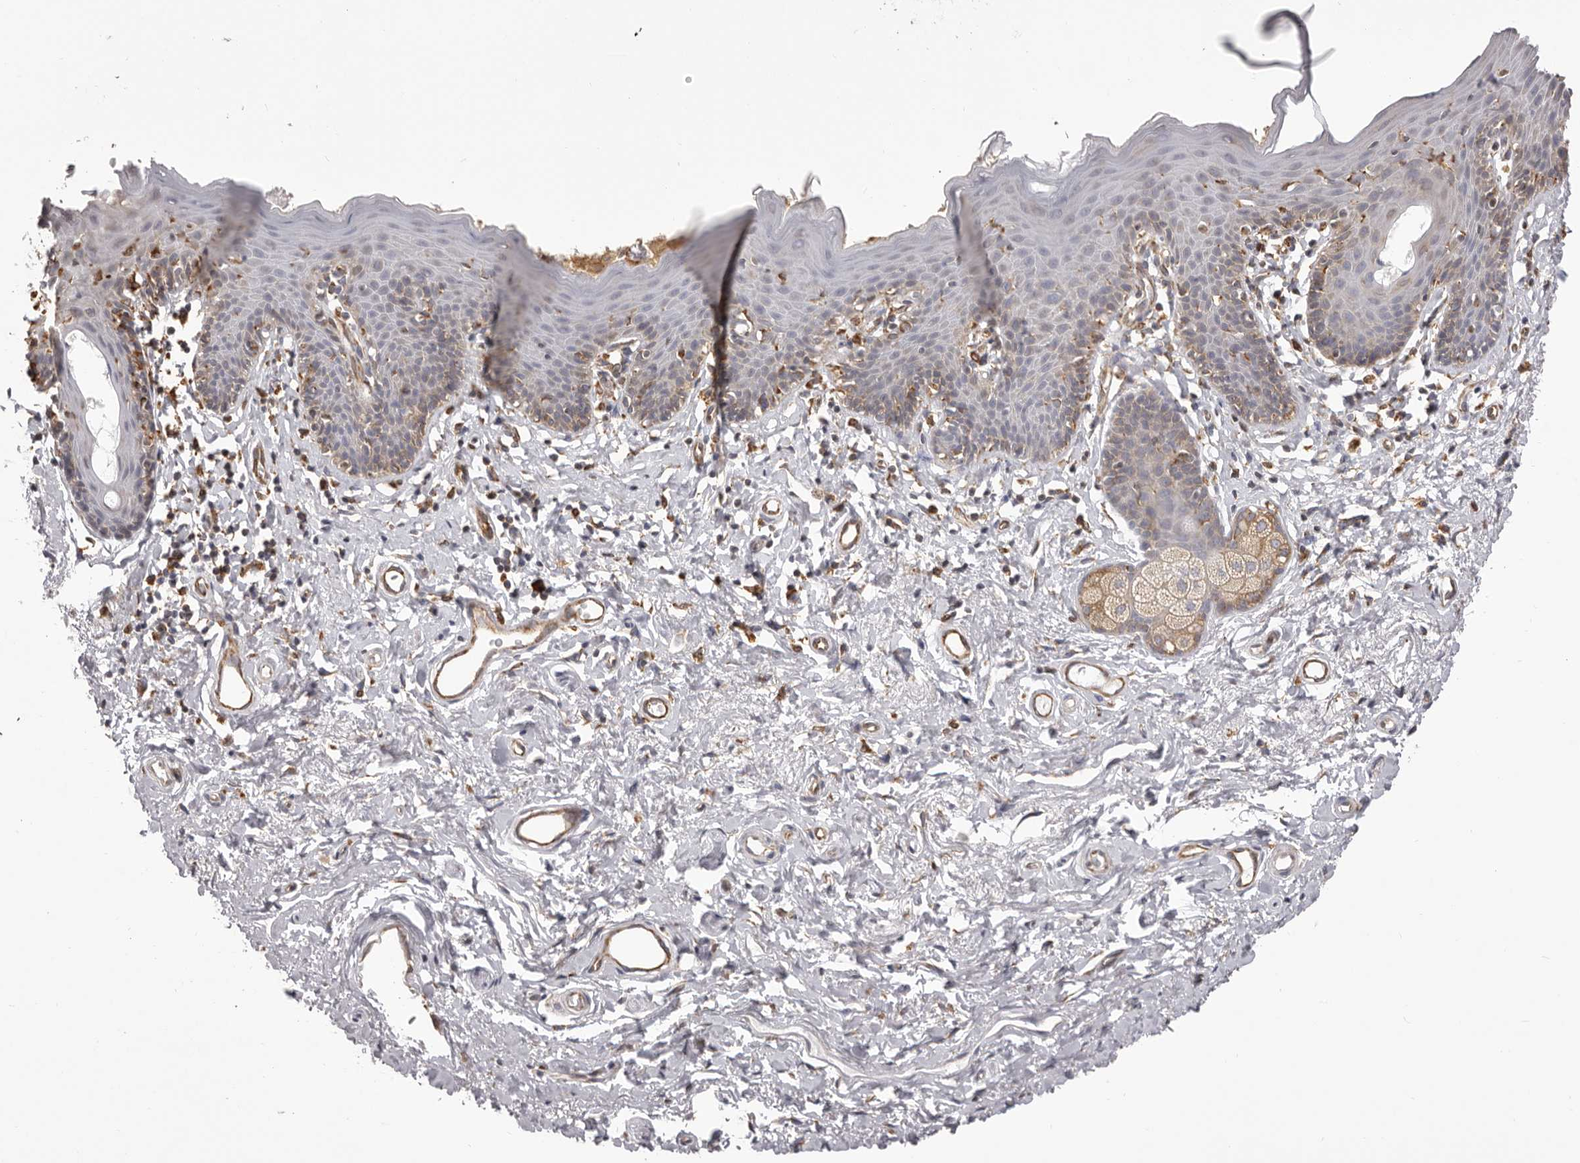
{"staining": {"intensity": "moderate", "quantity": "25%-75%", "location": "cytoplasmic/membranous"}, "tissue": "skin", "cell_type": "Epidermal cells", "image_type": "normal", "snomed": [{"axis": "morphology", "description": "Normal tissue, NOS"}, {"axis": "topography", "description": "Vulva"}], "caption": "Epidermal cells show medium levels of moderate cytoplasmic/membranous positivity in about 25%-75% of cells in unremarkable skin.", "gene": "QRSL1", "patient": {"sex": "female", "age": 66}}